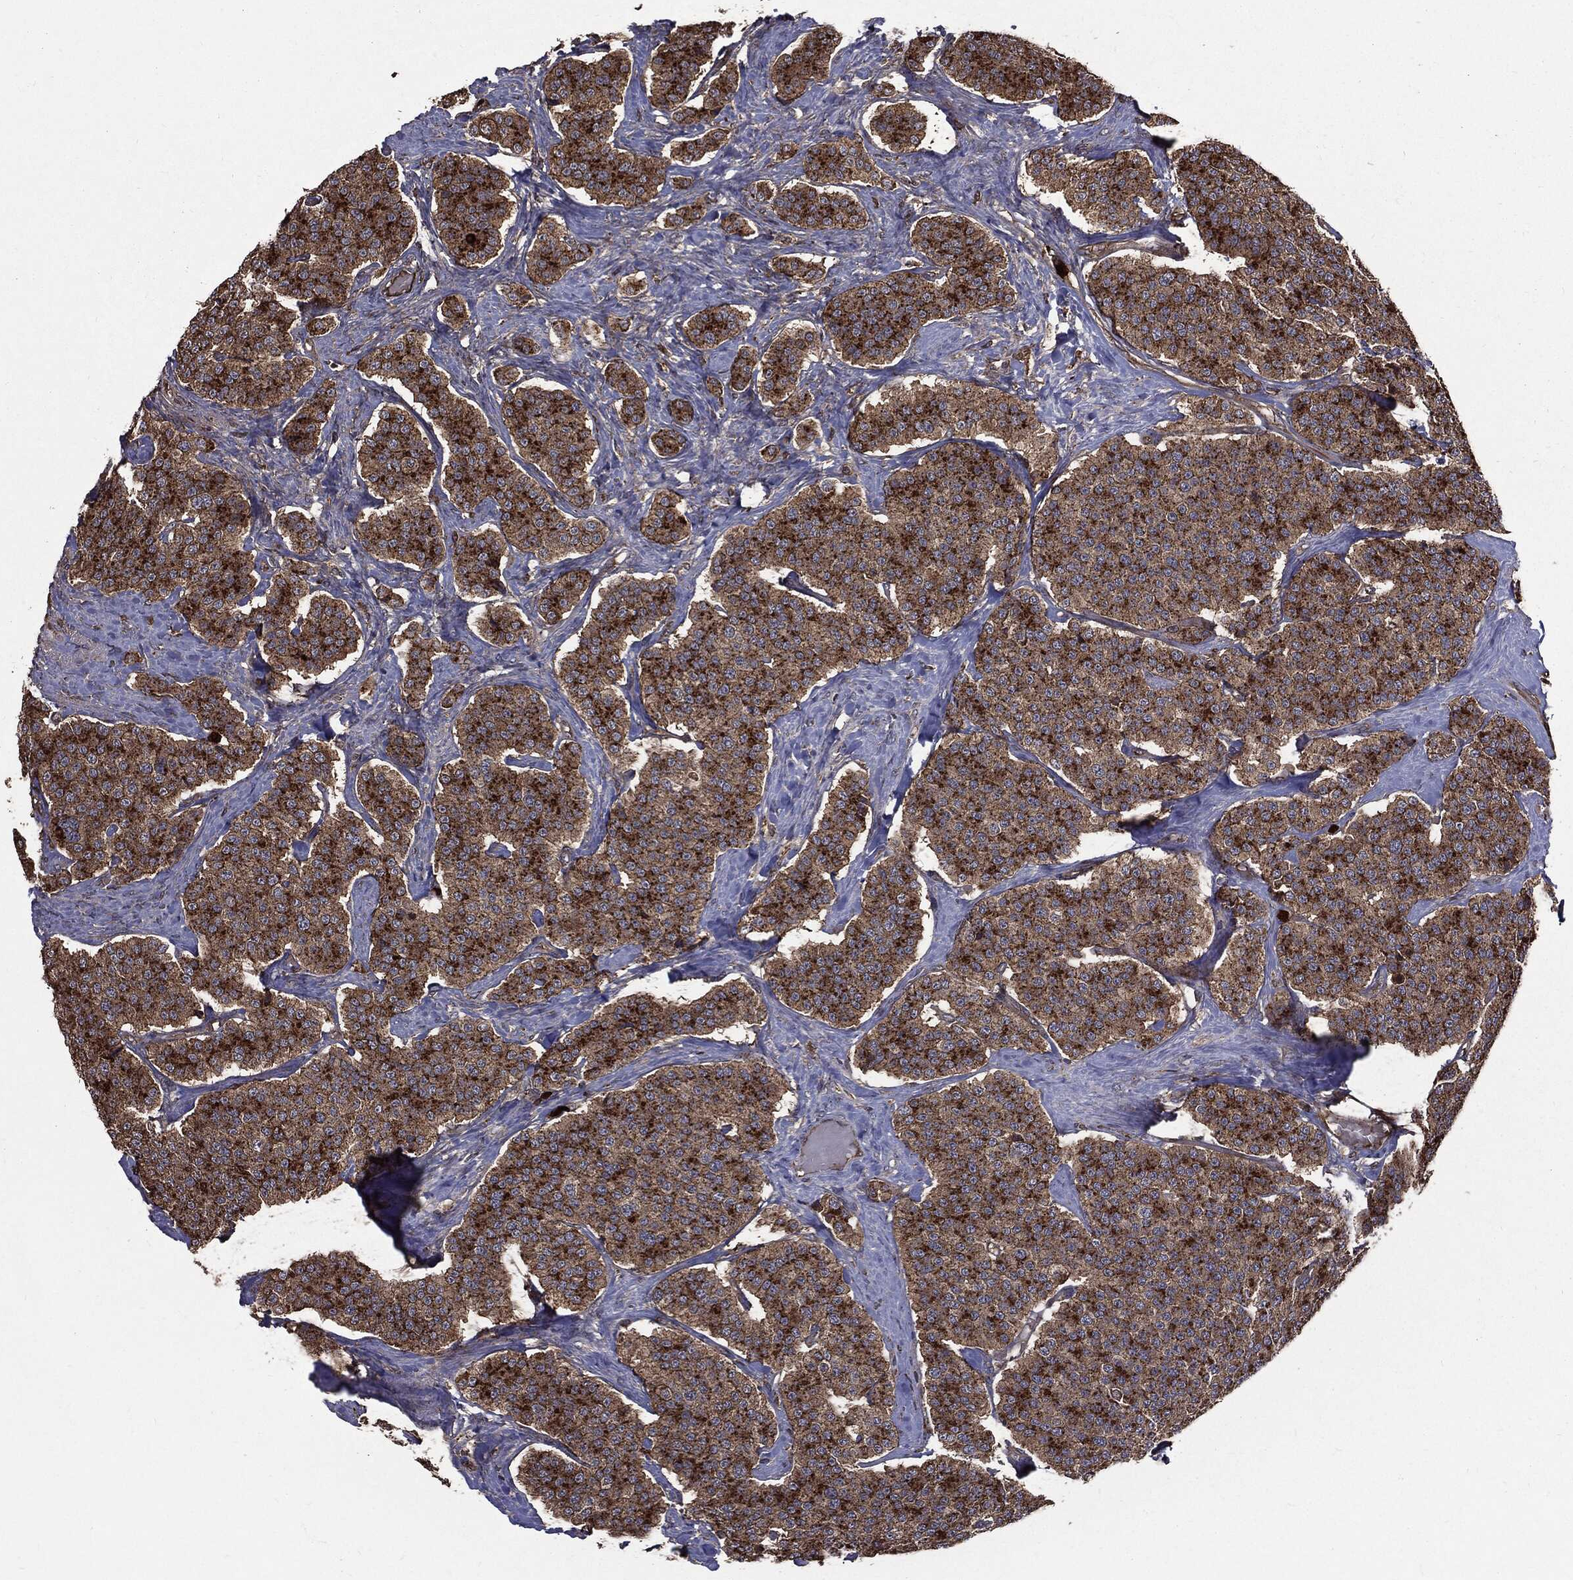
{"staining": {"intensity": "strong", "quantity": "25%-75%", "location": "cytoplasmic/membranous"}, "tissue": "carcinoid", "cell_type": "Tumor cells", "image_type": "cancer", "snomed": [{"axis": "morphology", "description": "Carcinoid, malignant, NOS"}, {"axis": "topography", "description": "Small intestine"}], "caption": "Human carcinoid (malignant) stained with a protein marker shows strong staining in tumor cells.", "gene": "PDCD6IP", "patient": {"sex": "female", "age": 58}}